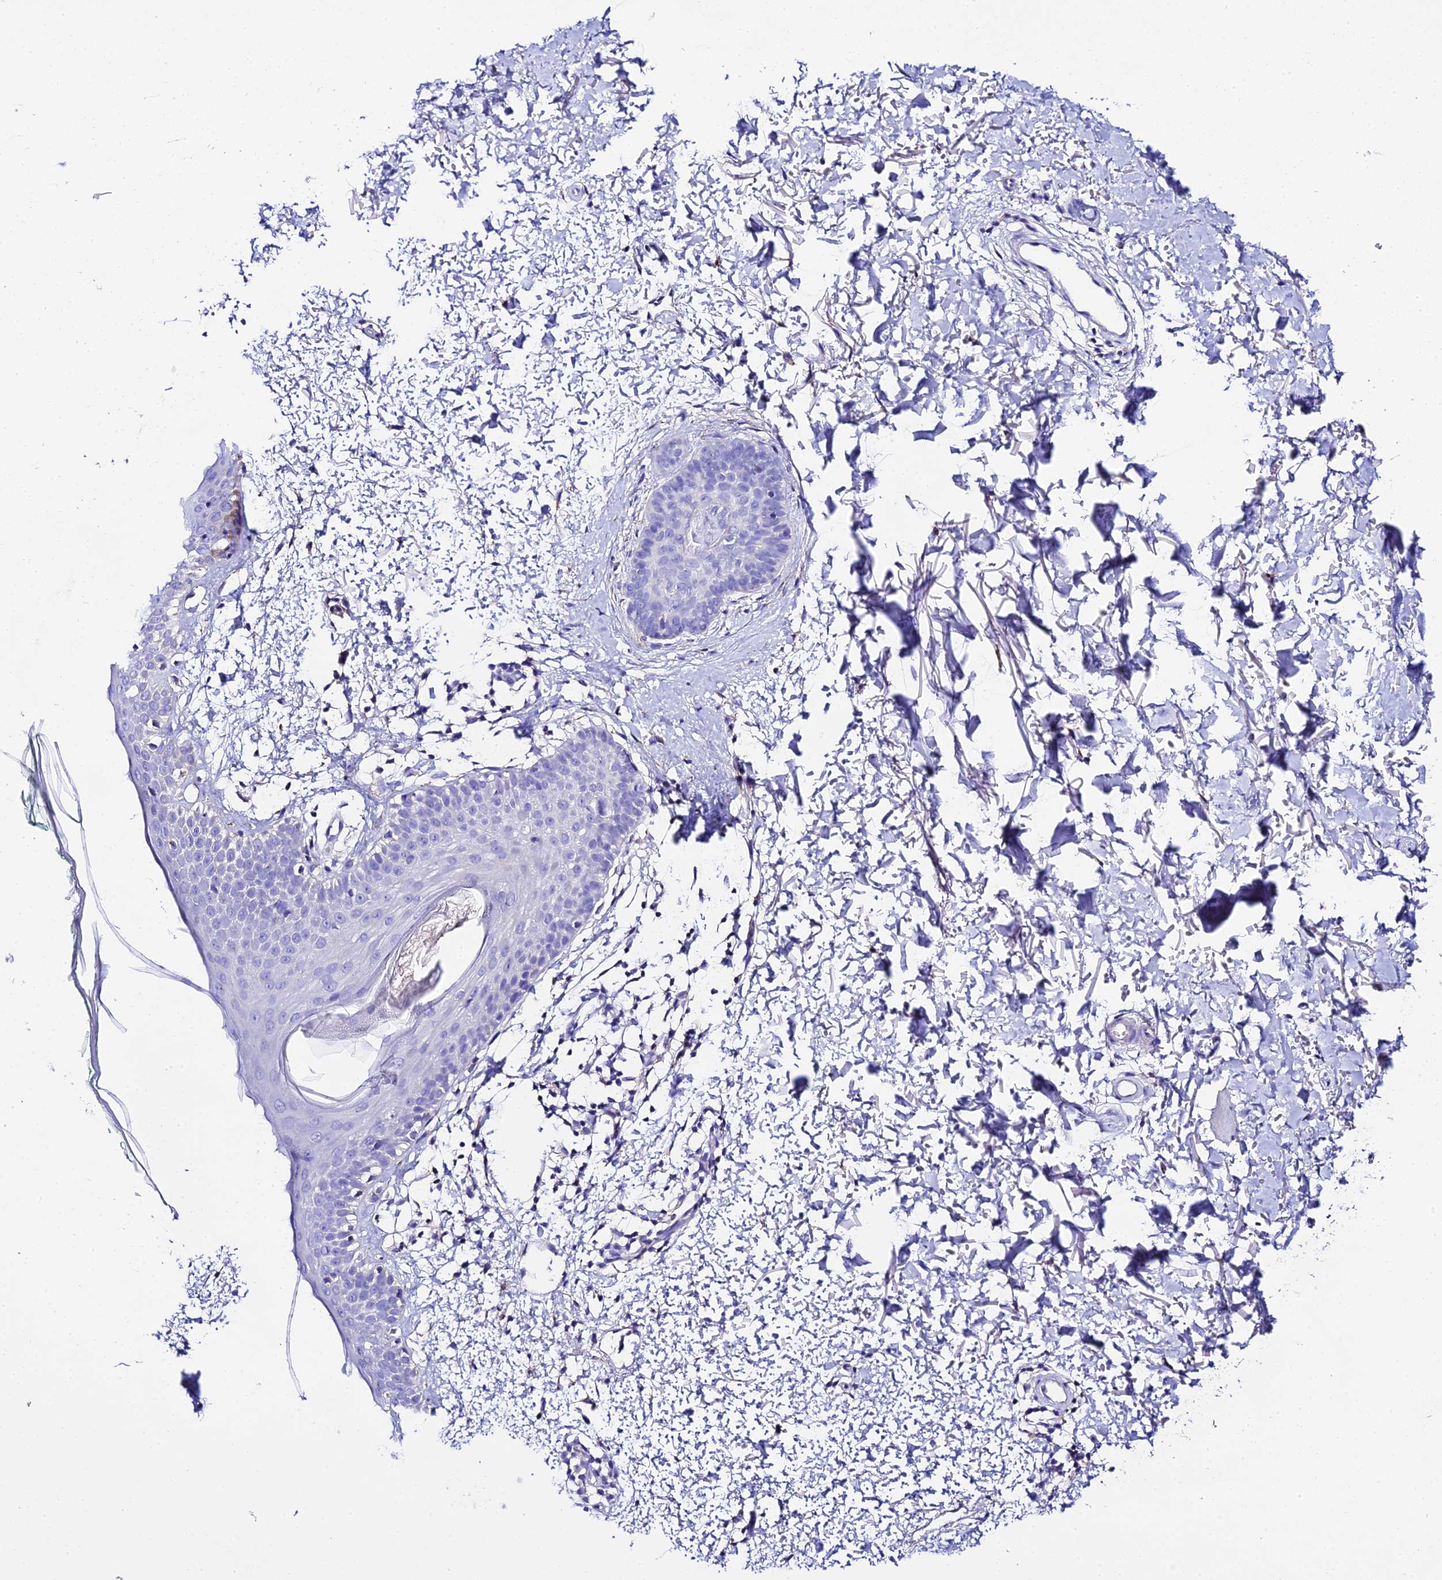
{"staining": {"intensity": "negative", "quantity": "none", "location": "none"}, "tissue": "skin", "cell_type": "Fibroblasts", "image_type": "normal", "snomed": [{"axis": "morphology", "description": "Normal tissue, NOS"}, {"axis": "topography", "description": "Skin"}], "caption": "The photomicrograph exhibits no significant positivity in fibroblasts of skin. (DAB IHC, high magnification).", "gene": "TMEM117", "patient": {"sex": "male", "age": 66}}